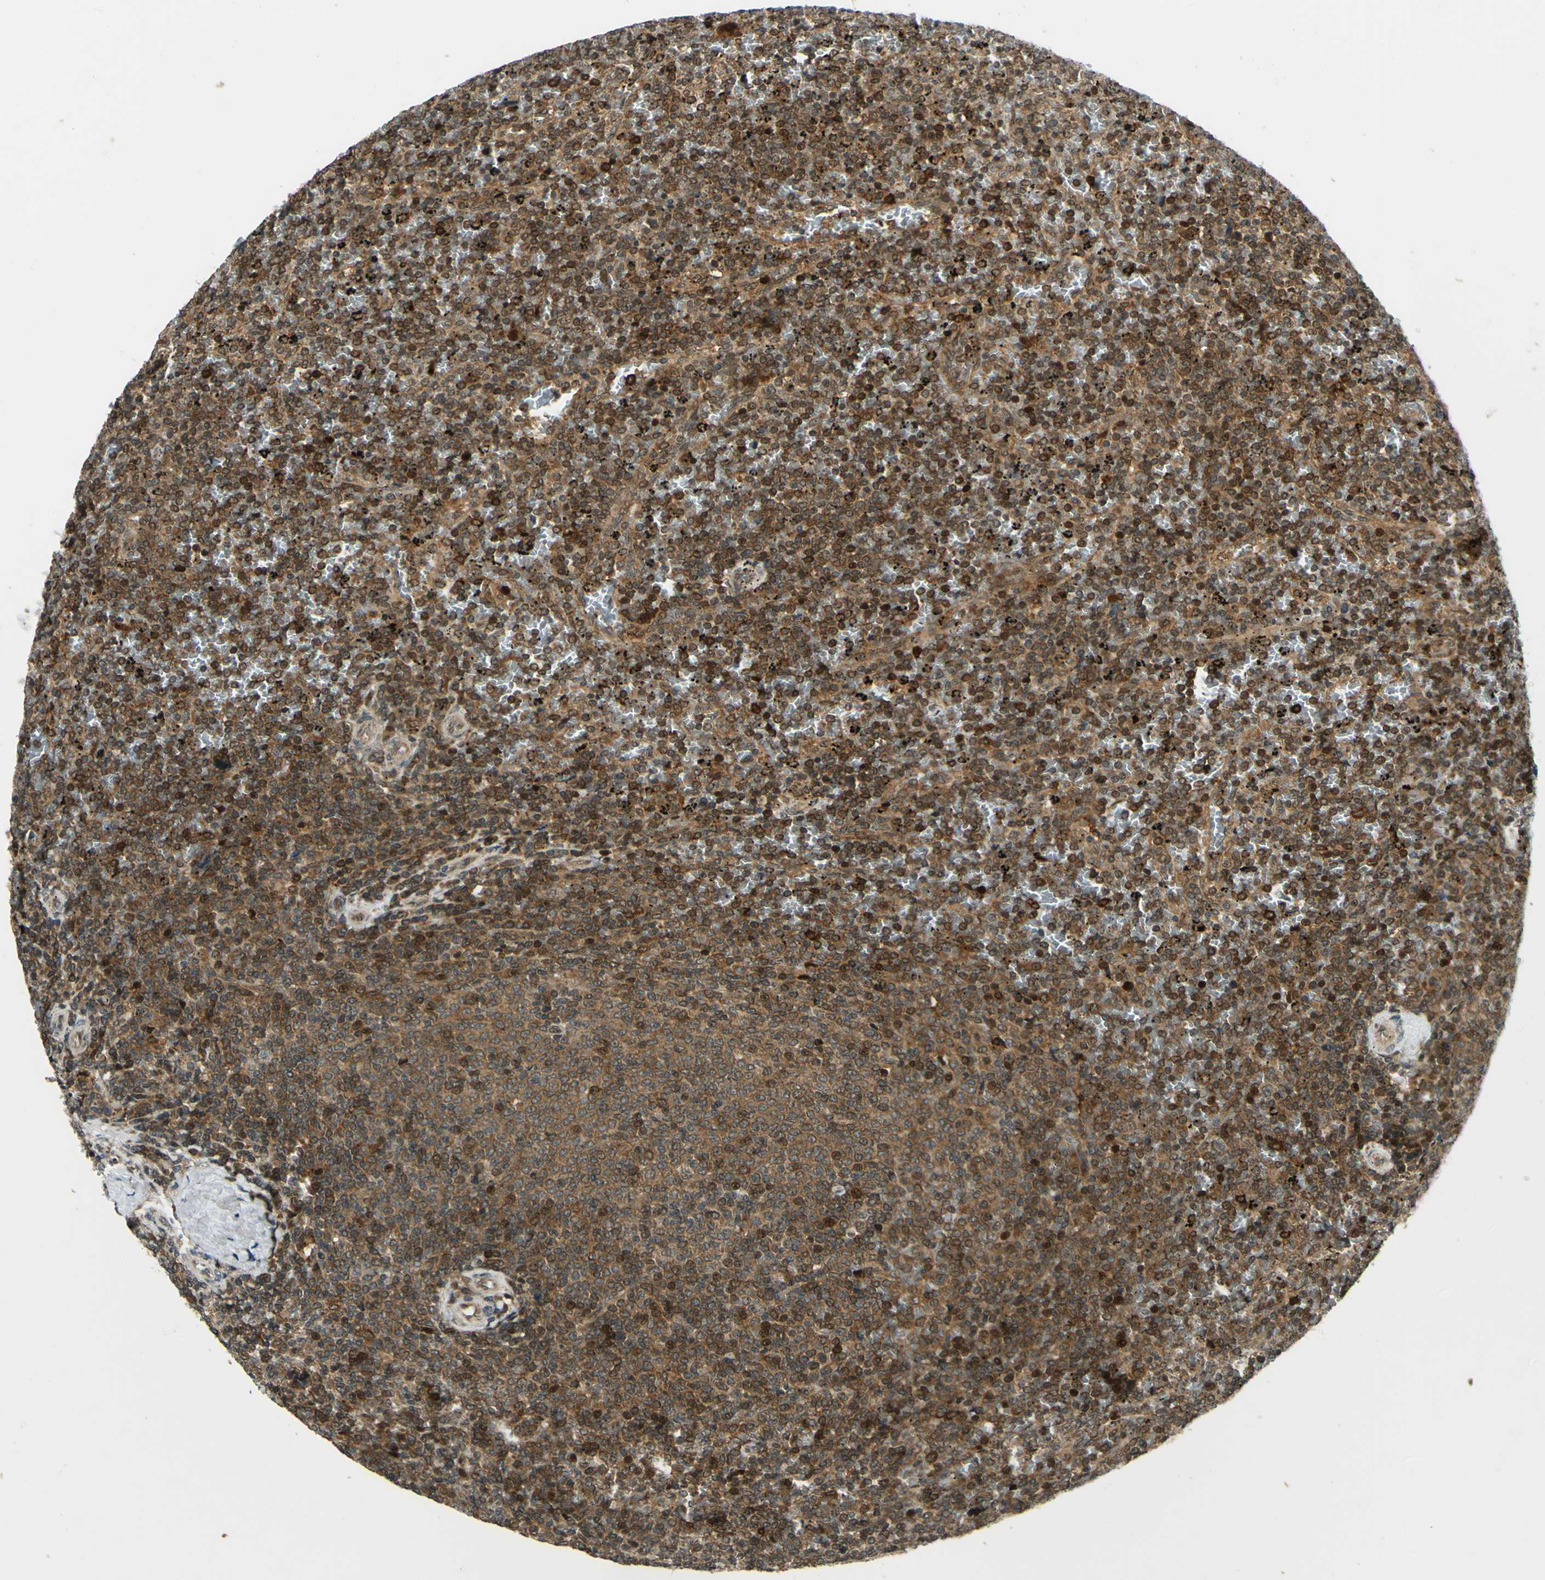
{"staining": {"intensity": "moderate", "quantity": ">75%", "location": "cytoplasmic/membranous,nuclear"}, "tissue": "lymphoma", "cell_type": "Tumor cells", "image_type": "cancer", "snomed": [{"axis": "morphology", "description": "Malignant lymphoma, non-Hodgkin's type, Low grade"}, {"axis": "topography", "description": "Spleen"}], "caption": "IHC staining of low-grade malignant lymphoma, non-Hodgkin's type, which shows medium levels of moderate cytoplasmic/membranous and nuclear positivity in about >75% of tumor cells indicating moderate cytoplasmic/membranous and nuclear protein expression. The staining was performed using DAB (brown) for protein detection and nuclei were counterstained in hematoxylin (blue).", "gene": "ABCC8", "patient": {"sex": "female", "age": 77}}